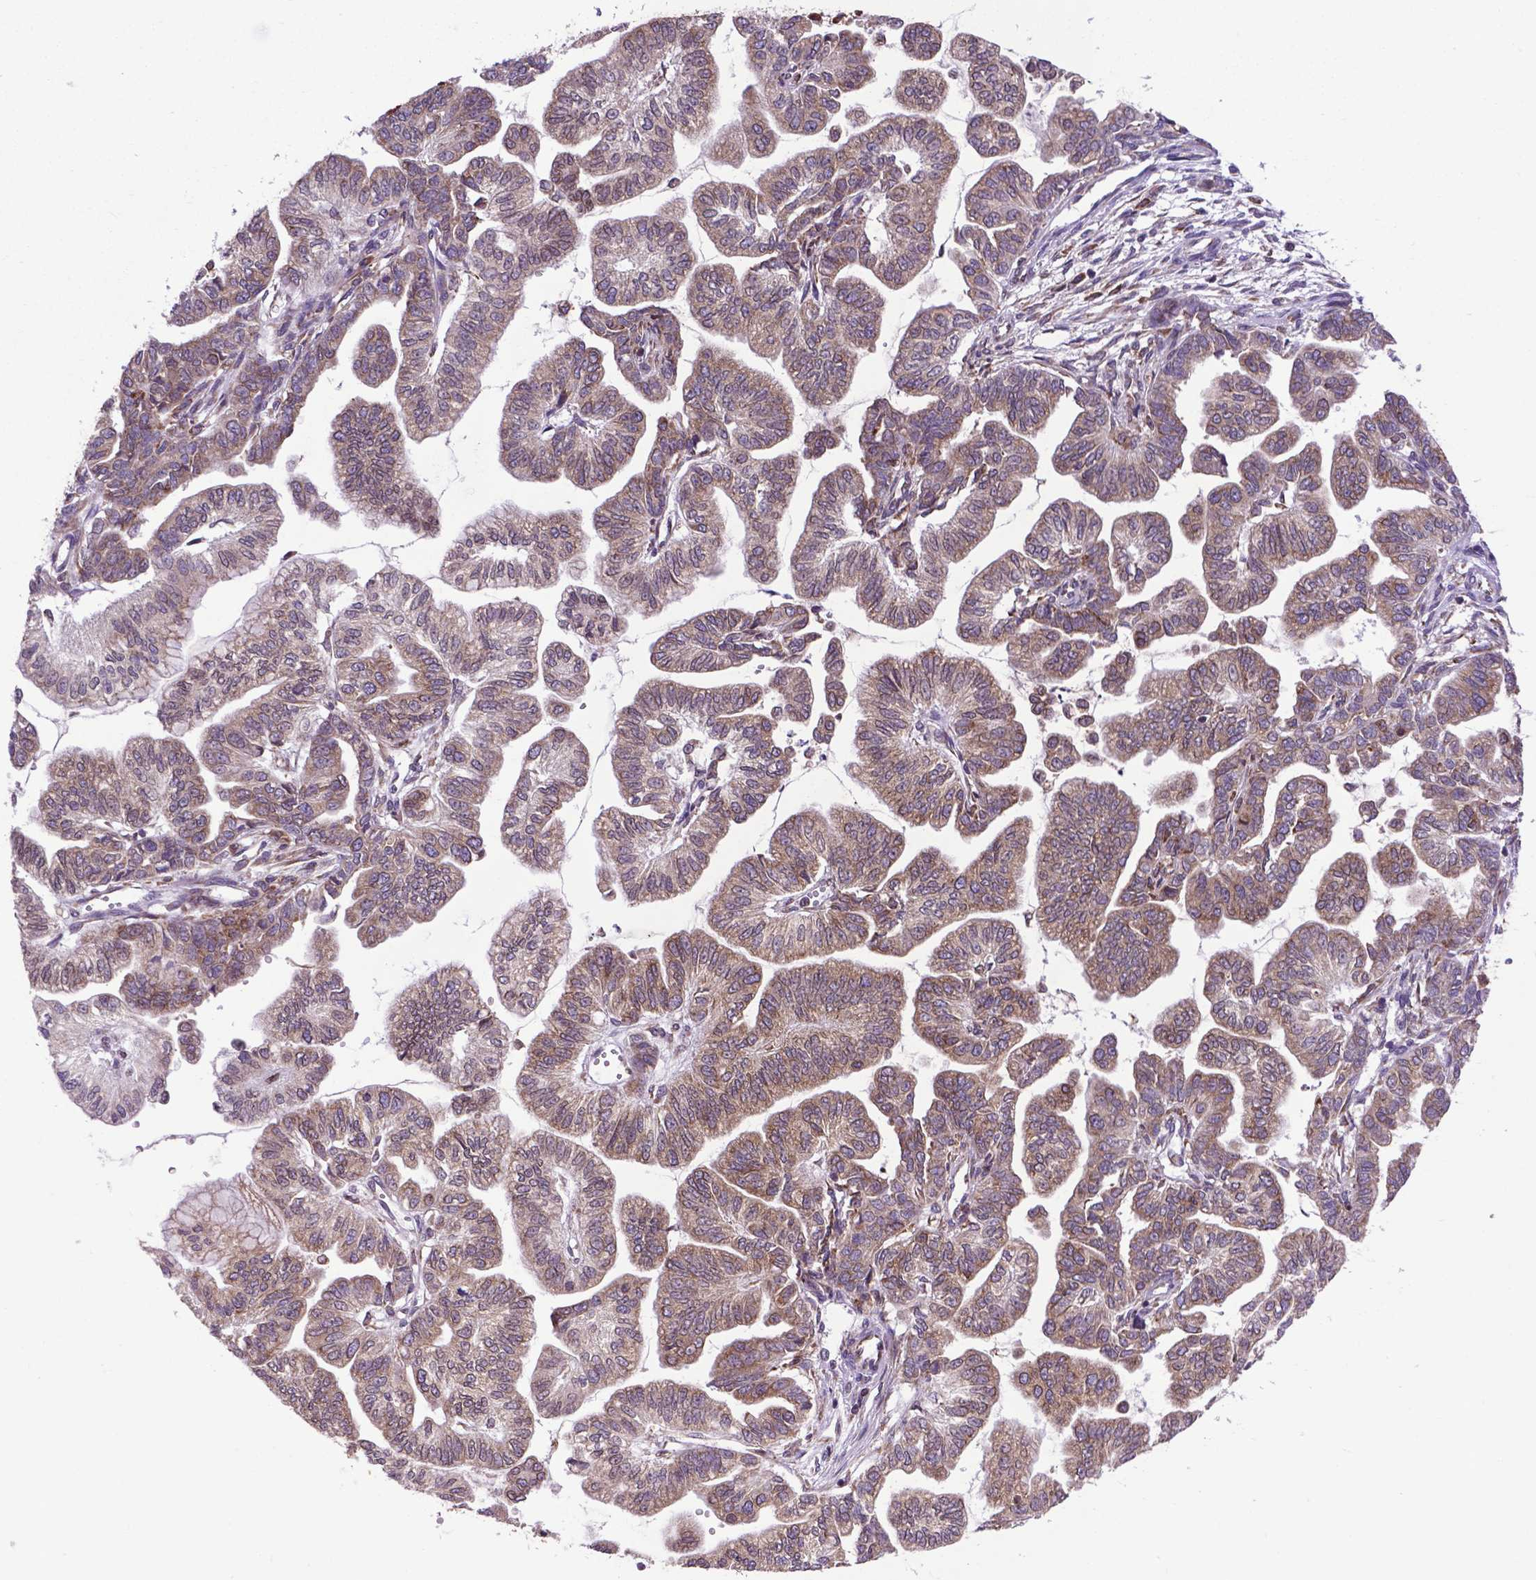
{"staining": {"intensity": "weak", "quantity": ">75%", "location": "cytoplasmic/membranous"}, "tissue": "stomach cancer", "cell_type": "Tumor cells", "image_type": "cancer", "snomed": [{"axis": "morphology", "description": "Adenocarcinoma, NOS"}, {"axis": "topography", "description": "Stomach"}], "caption": "Approximately >75% of tumor cells in adenocarcinoma (stomach) exhibit weak cytoplasmic/membranous protein staining as visualized by brown immunohistochemical staining.", "gene": "WDR83OS", "patient": {"sex": "male", "age": 83}}